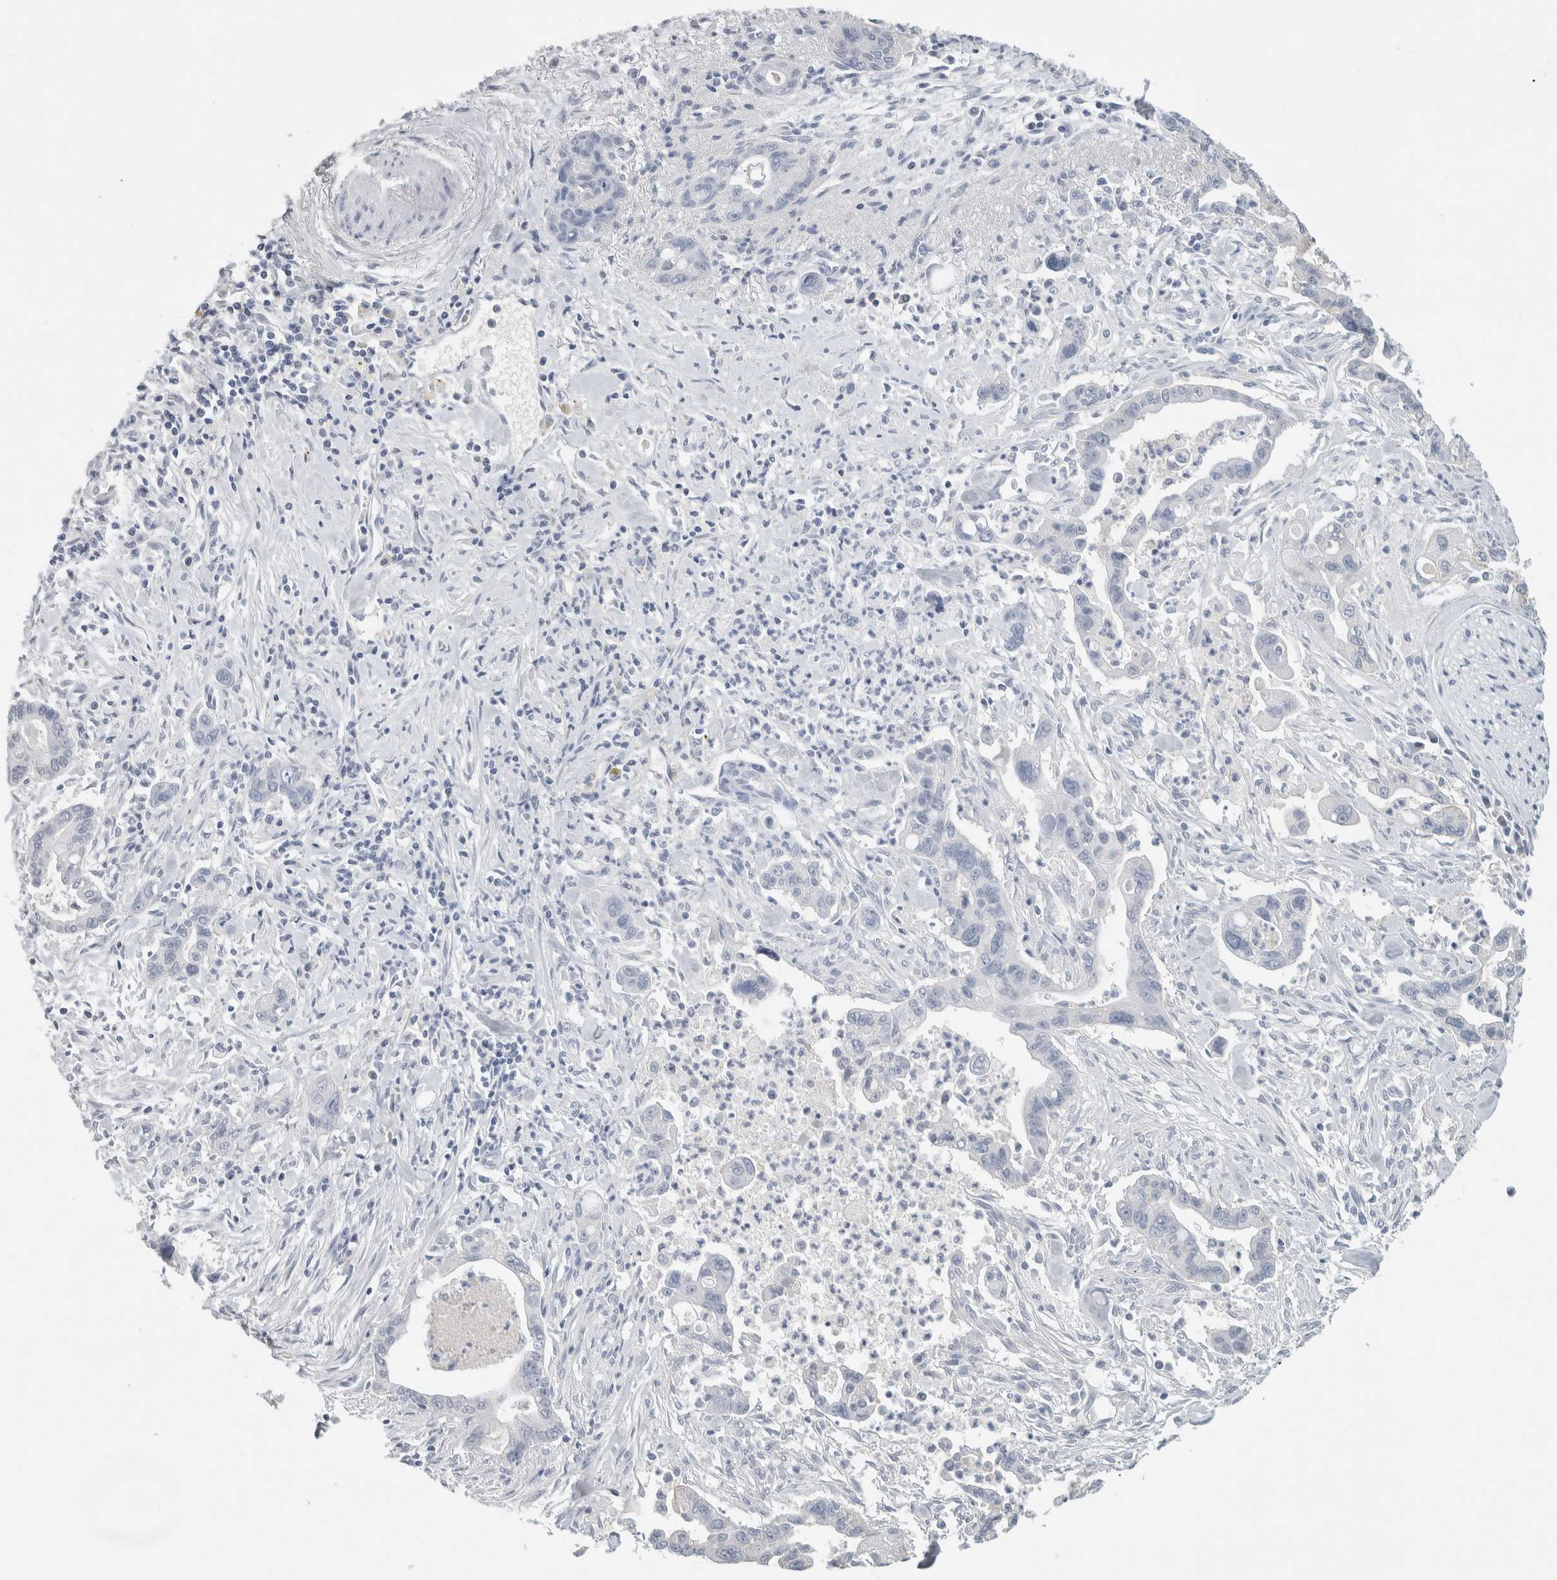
{"staining": {"intensity": "negative", "quantity": "none", "location": "none"}, "tissue": "pancreatic cancer", "cell_type": "Tumor cells", "image_type": "cancer", "snomed": [{"axis": "morphology", "description": "Adenocarcinoma, NOS"}, {"axis": "topography", "description": "Pancreas"}], "caption": "Tumor cells are negative for brown protein staining in pancreatic cancer.", "gene": "TSPAN8", "patient": {"sex": "male", "age": 70}}